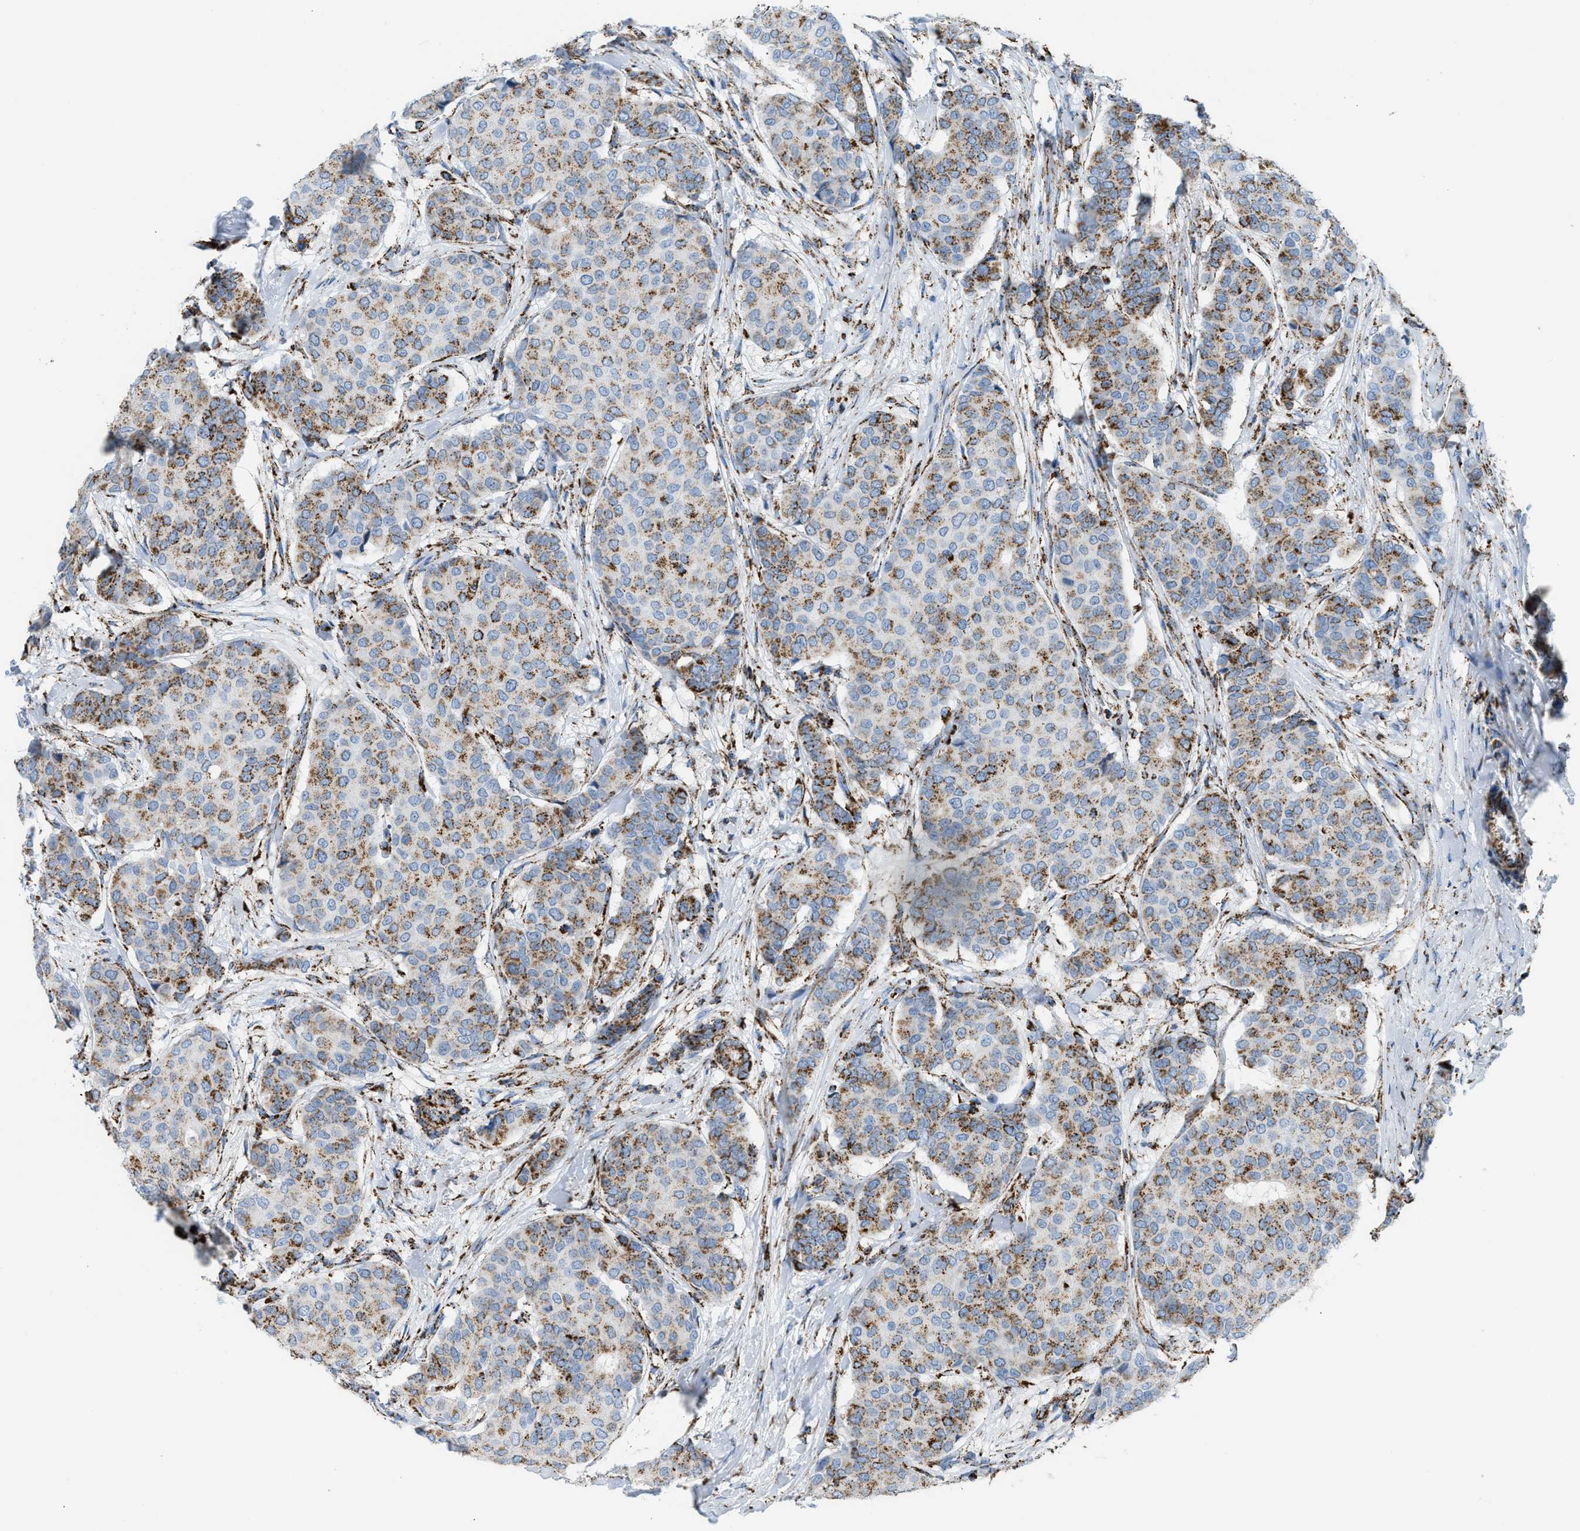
{"staining": {"intensity": "moderate", "quantity": ">75%", "location": "cytoplasmic/membranous"}, "tissue": "breast cancer", "cell_type": "Tumor cells", "image_type": "cancer", "snomed": [{"axis": "morphology", "description": "Duct carcinoma"}, {"axis": "topography", "description": "Breast"}], "caption": "Approximately >75% of tumor cells in human breast intraductal carcinoma demonstrate moderate cytoplasmic/membranous protein expression as visualized by brown immunohistochemical staining.", "gene": "ETFB", "patient": {"sex": "female", "age": 75}}